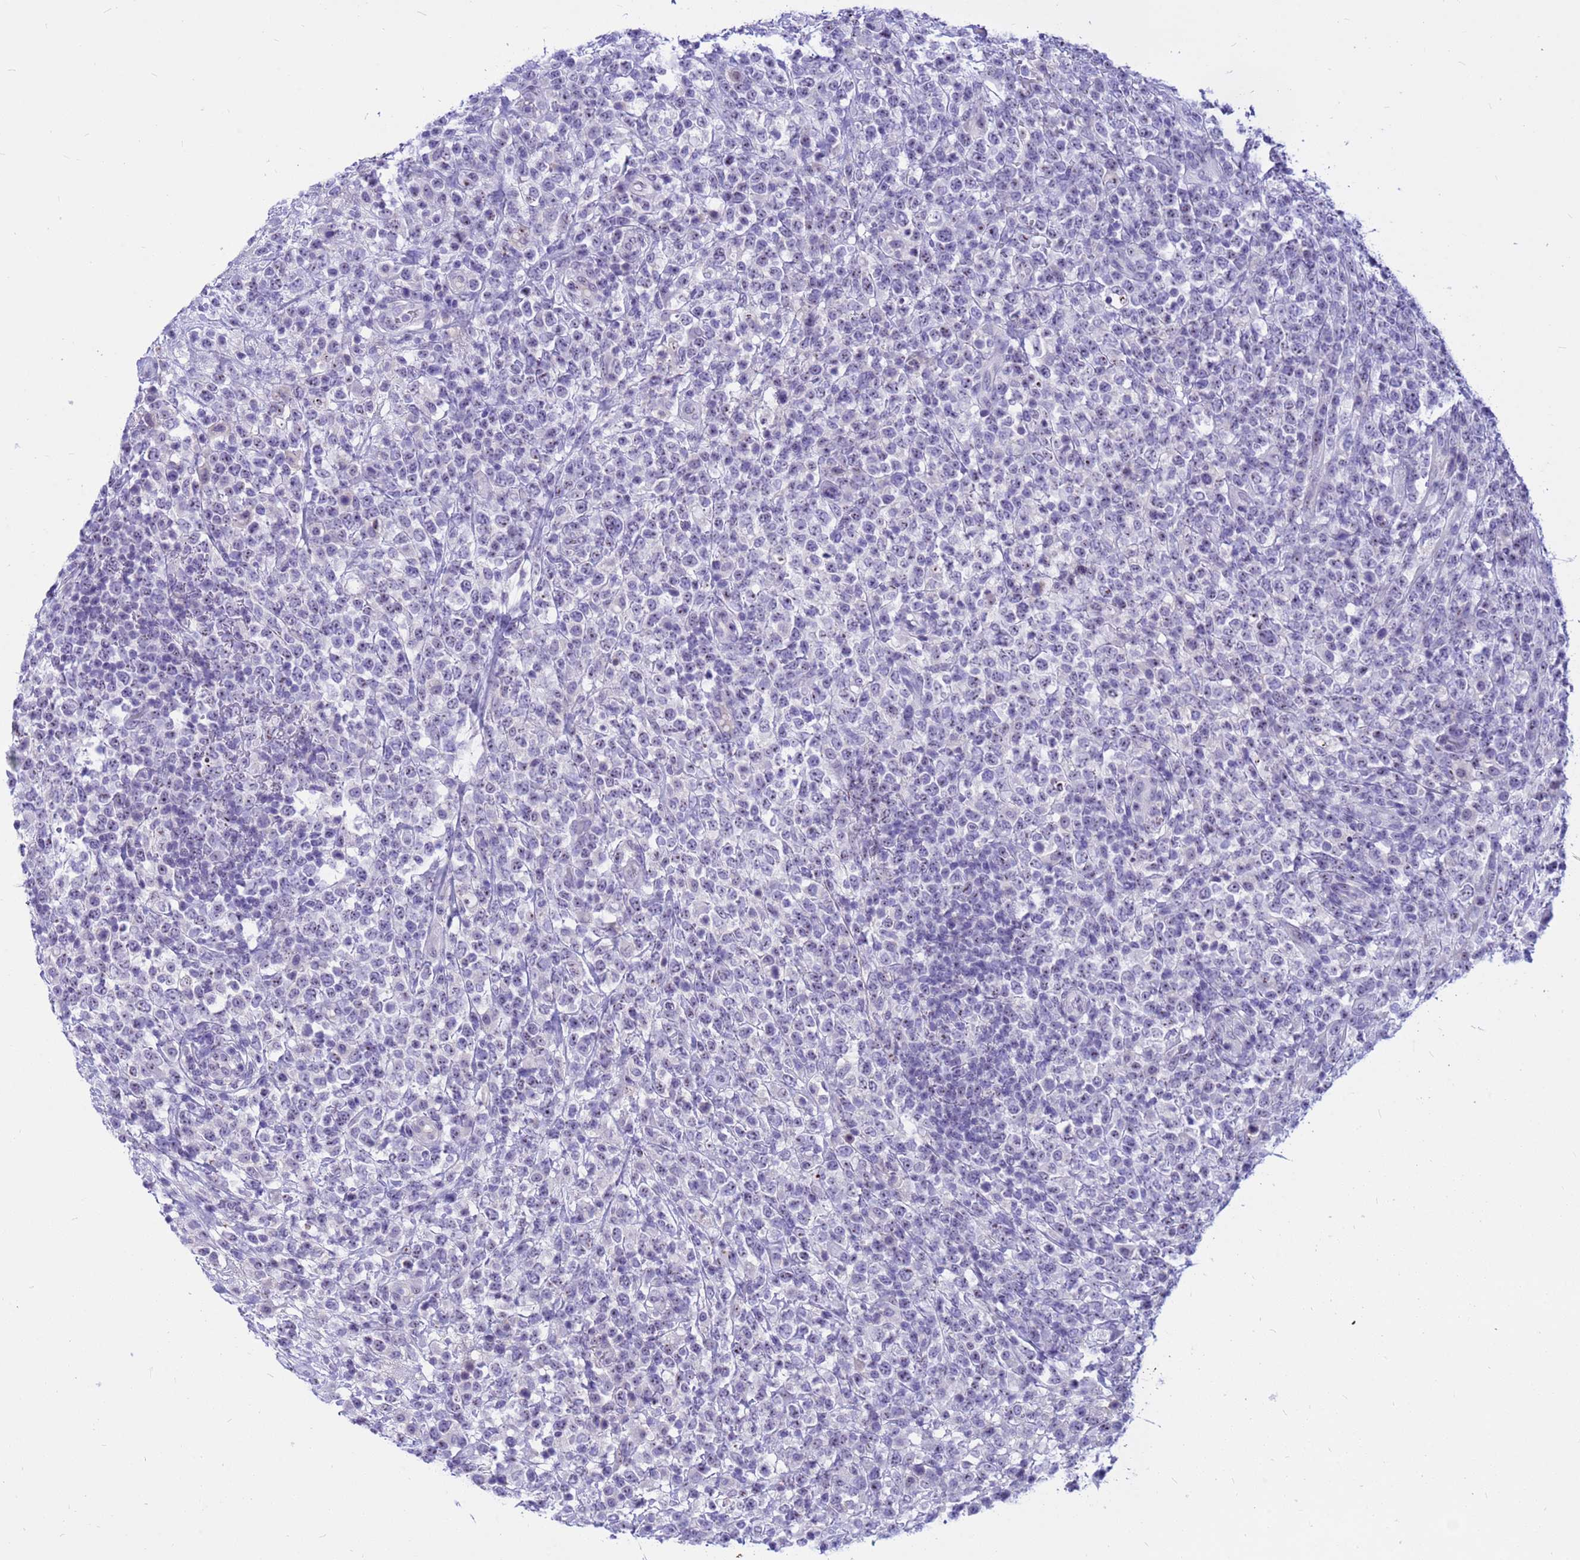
{"staining": {"intensity": "negative", "quantity": "none", "location": "none"}, "tissue": "lymphoma", "cell_type": "Tumor cells", "image_type": "cancer", "snomed": [{"axis": "morphology", "description": "Malignant lymphoma, non-Hodgkin's type, High grade"}, {"axis": "topography", "description": "Colon"}], "caption": "The immunohistochemistry (IHC) image has no significant positivity in tumor cells of malignant lymphoma, non-Hodgkin's type (high-grade) tissue. Brightfield microscopy of immunohistochemistry stained with DAB (brown) and hematoxylin (blue), captured at high magnification.", "gene": "DMRTC2", "patient": {"sex": "female", "age": 53}}